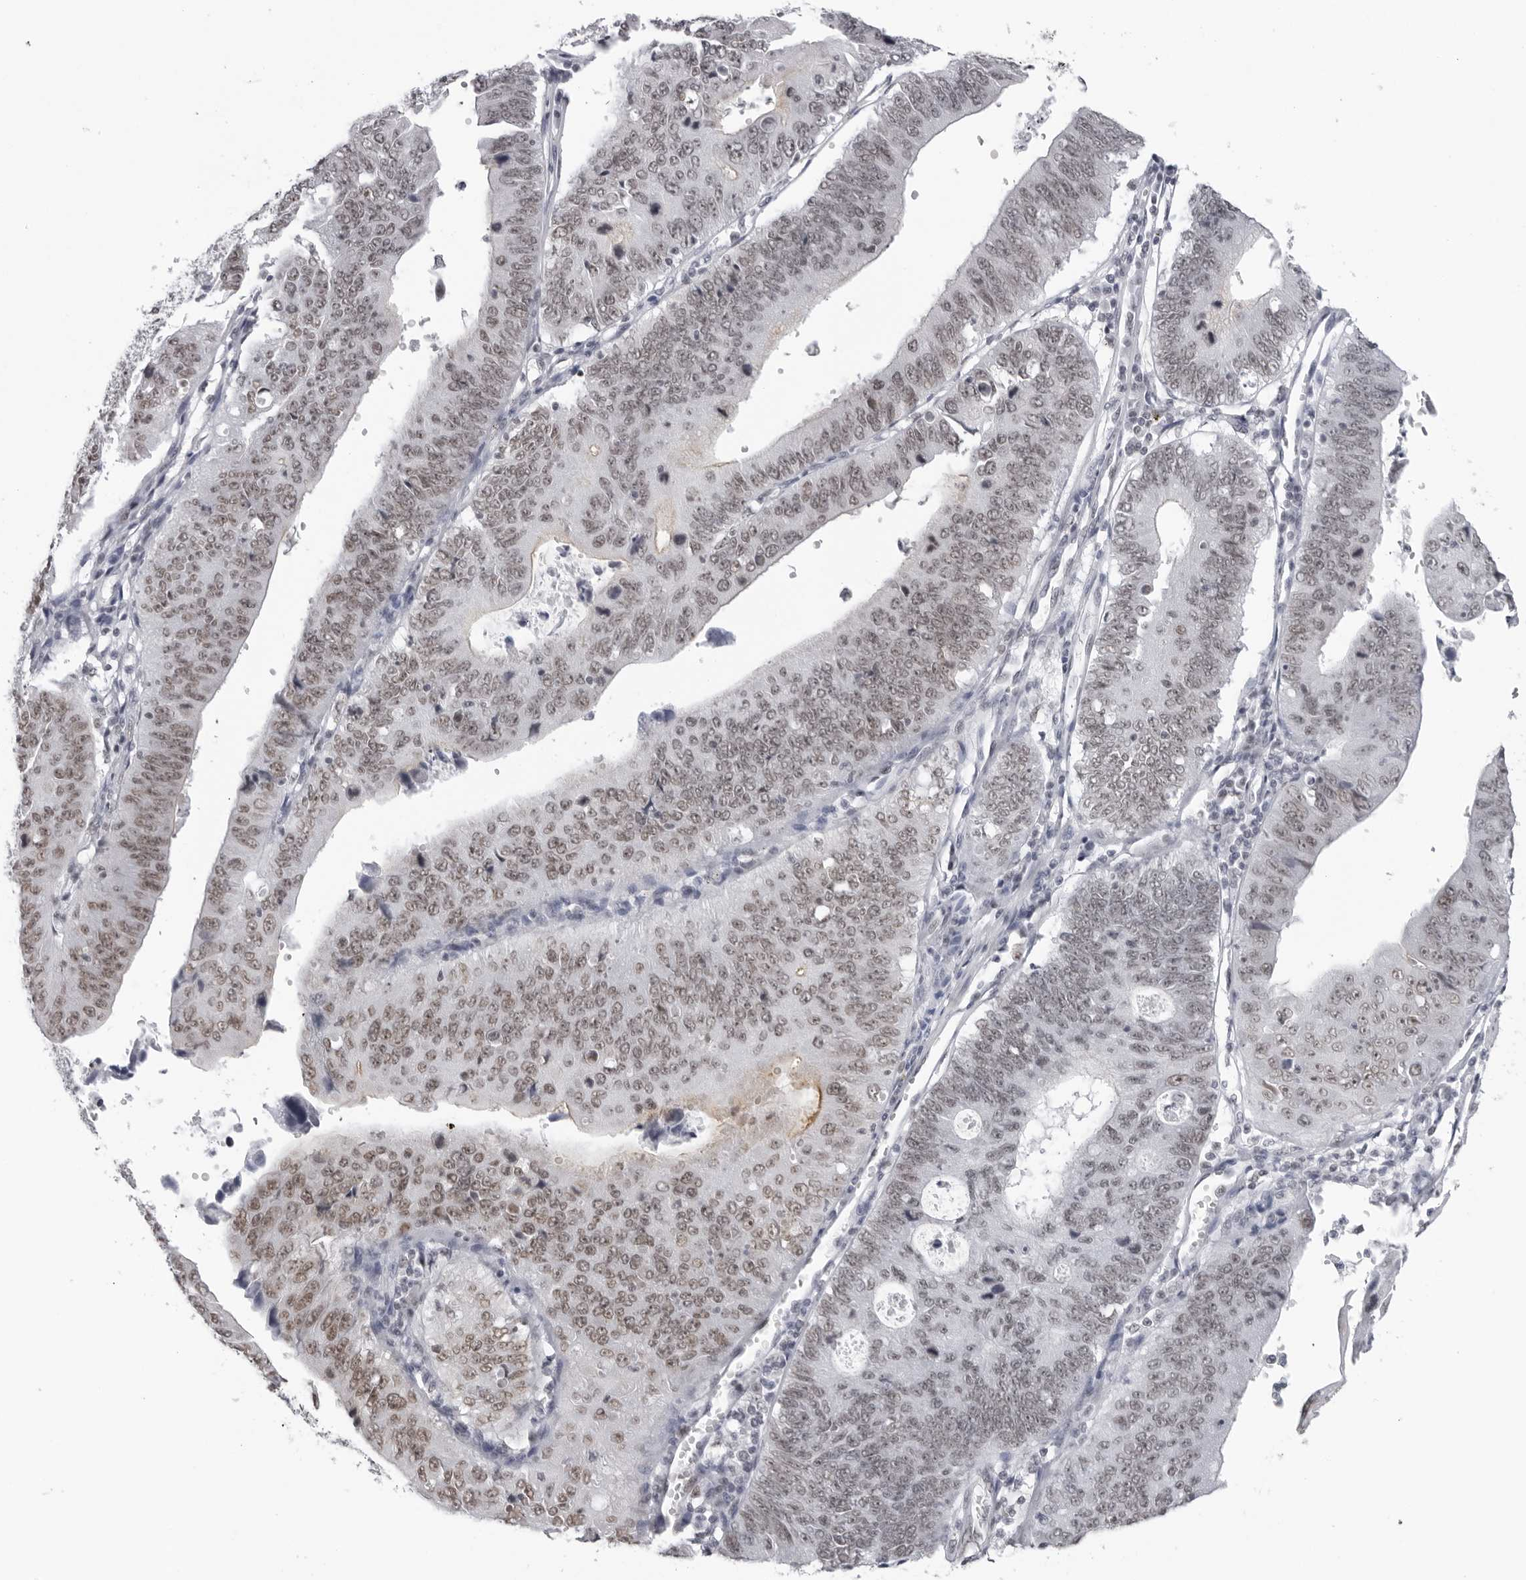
{"staining": {"intensity": "weak", "quantity": ">75%", "location": "cytoplasmic/membranous,nuclear"}, "tissue": "stomach cancer", "cell_type": "Tumor cells", "image_type": "cancer", "snomed": [{"axis": "morphology", "description": "Adenocarcinoma, NOS"}, {"axis": "topography", "description": "Stomach"}], "caption": "Brown immunohistochemical staining in adenocarcinoma (stomach) shows weak cytoplasmic/membranous and nuclear positivity in approximately >75% of tumor cells. (Brightfield microscopy of DAB IHC at high magnification).", "gene": "ESPN", "patient": {"sex": "male", "age": 59}}